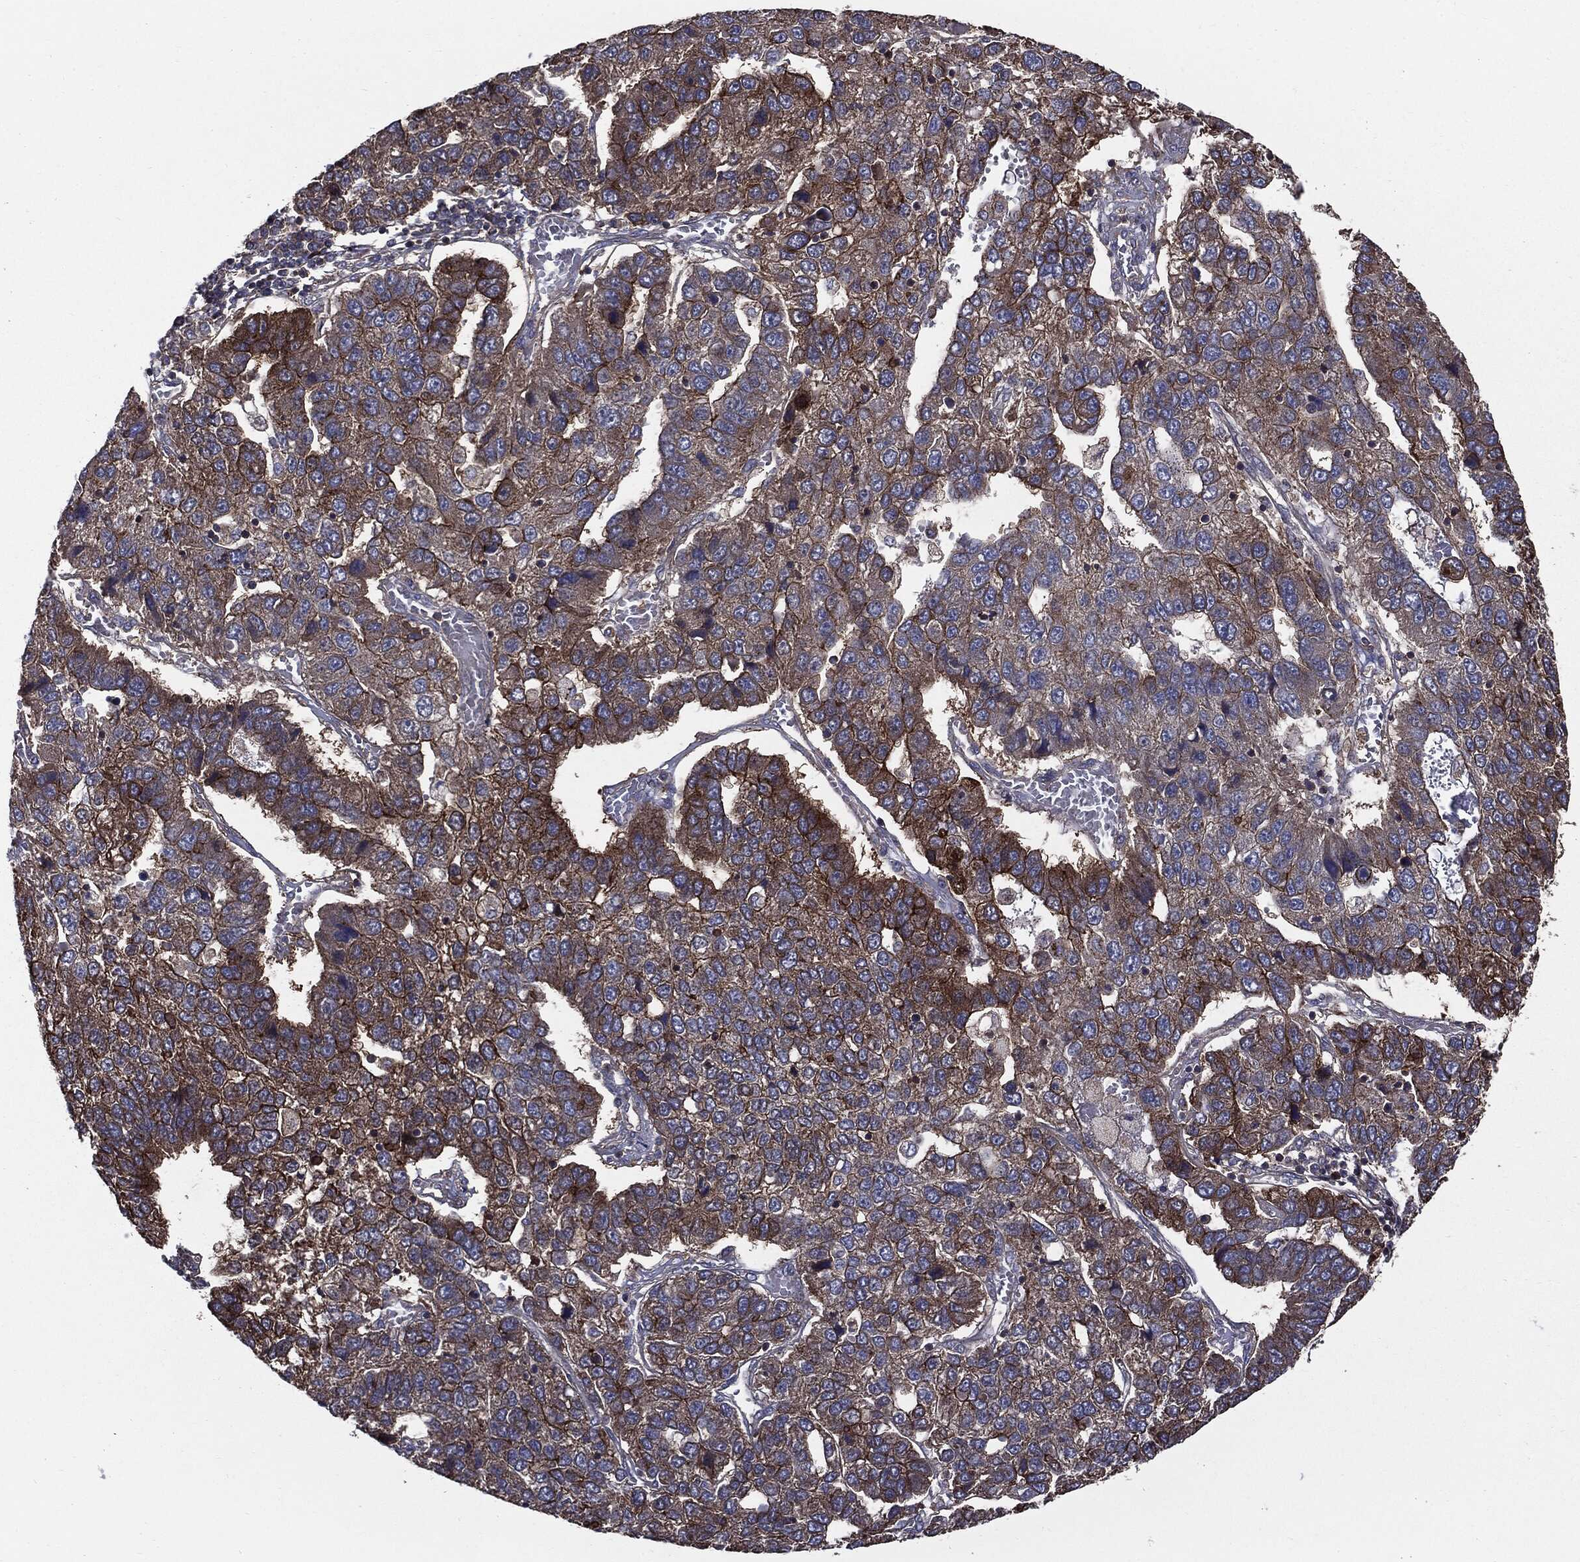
{"staining": {"intensity": "moderate", "quantity": "25%-75%", "location": "cytoplasmic/membranous"}, "tissue": "pancreatic cancer", "cell_type": "Tumor cells", "image_type": "cancer", "snomed": [{"axis": "morphology", "description": "Adenocarcinoma, NOS"}, {"axis": "topography", "description": "Pancreas"}], "caption": "Immunohistochemical staining of human adenocarcinoma (pancreatic) demonstrates moderate cytoplasmic/membranous protein staining in approximately 25%-75% of tumor cells.", "gene": "PDCD6IP", "patient": {"sex": "female", "age": 61}}